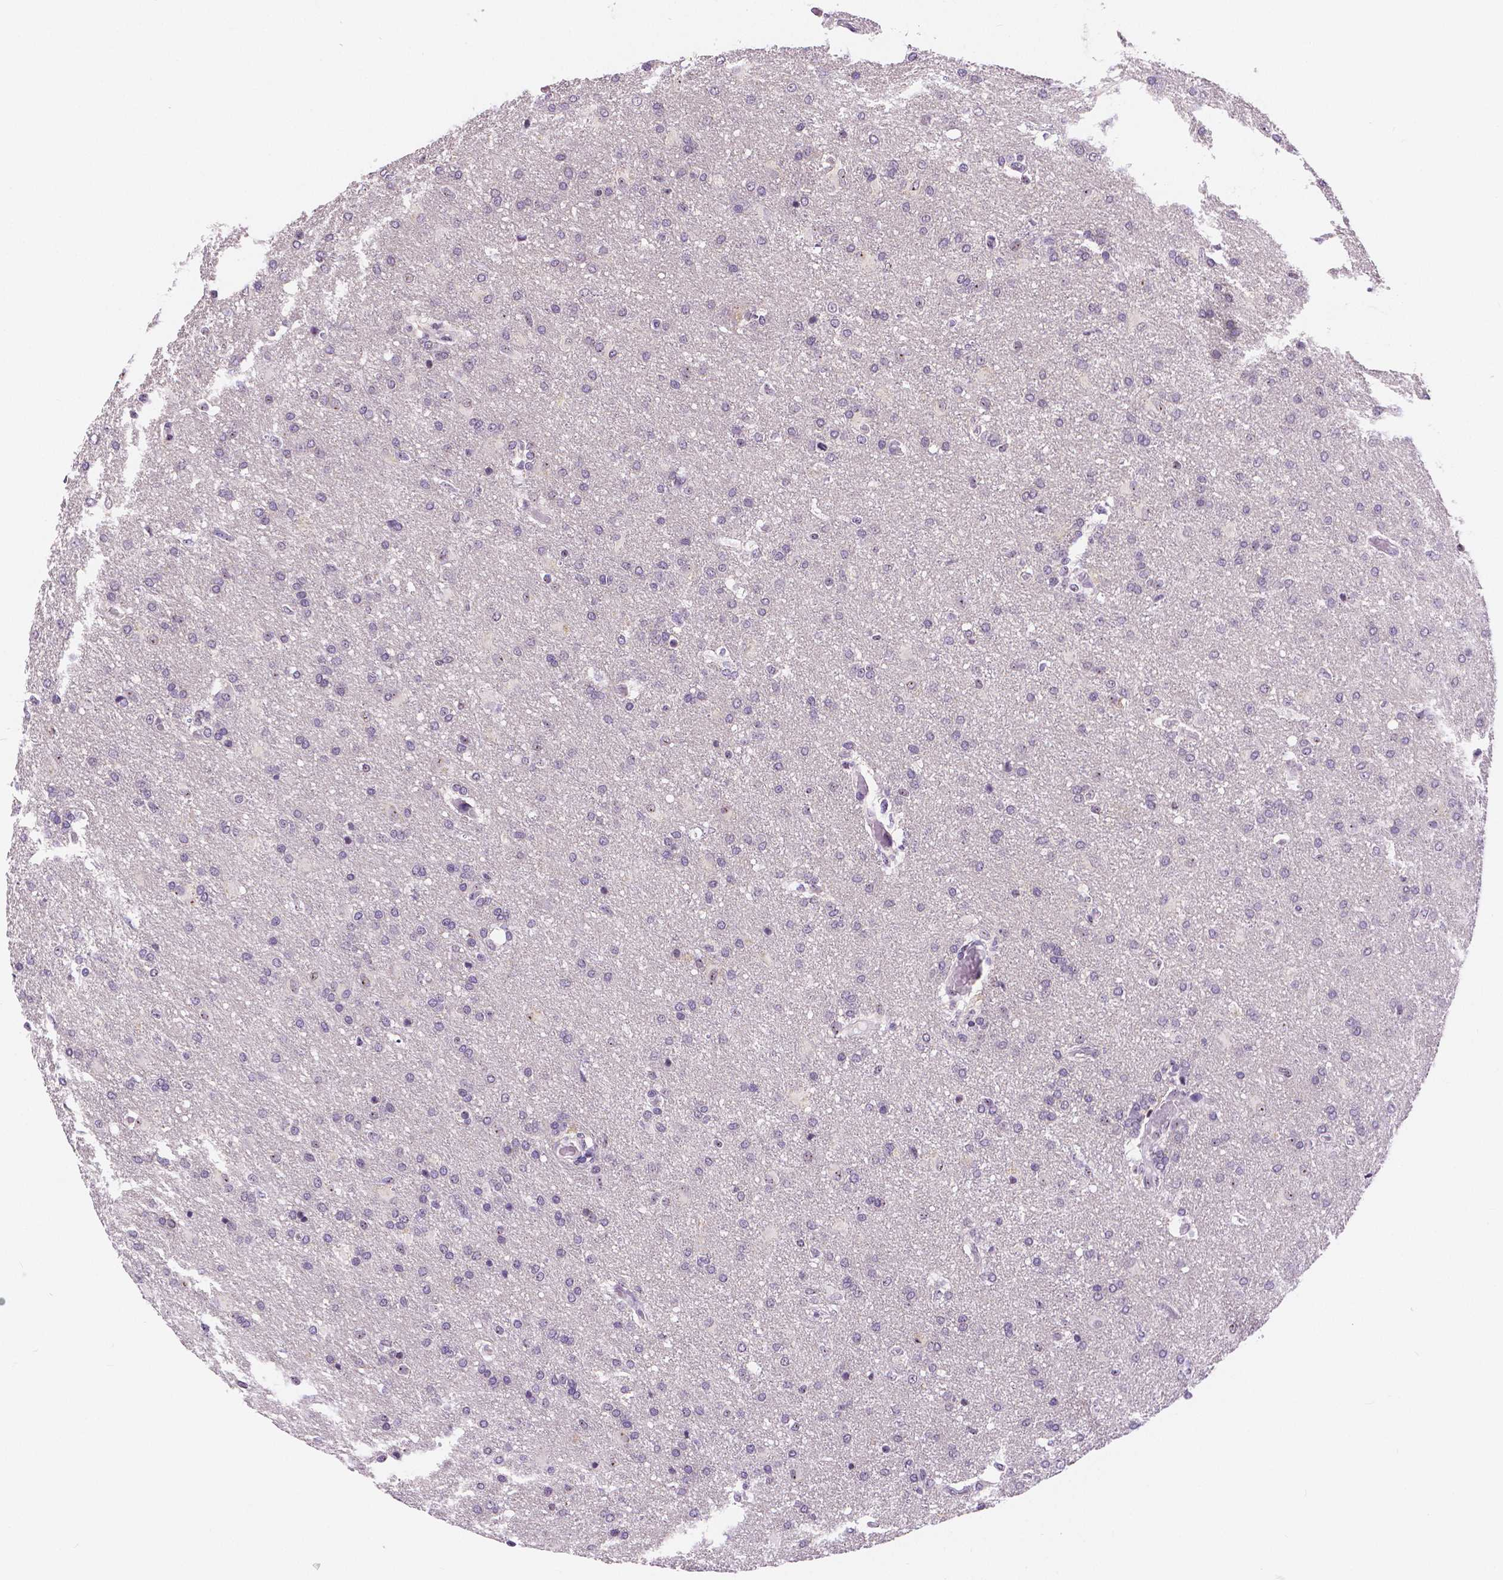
{"staining": {"intensity": "negative", "quantity": "none", "location": "none"}, "tissue": "glioma", "cell_type": "Tumor cells", "image_type": "cancer", "snomed": [{"axis": "morphology", "description": "Glioma, malignant, High grade"}, {"axis": "topography", "description": "Brain"}], "caption": "An immunohistochemistry image of malignant glioma (high-grade) is shown. There is no staining in tumor cells of malignant glioma (high-grade). (Immunohistochemistry (ihc), brightfield microscopy, high magnification).", "gene": "NHP2", "patient": {"sex": "male", "age": 68}}